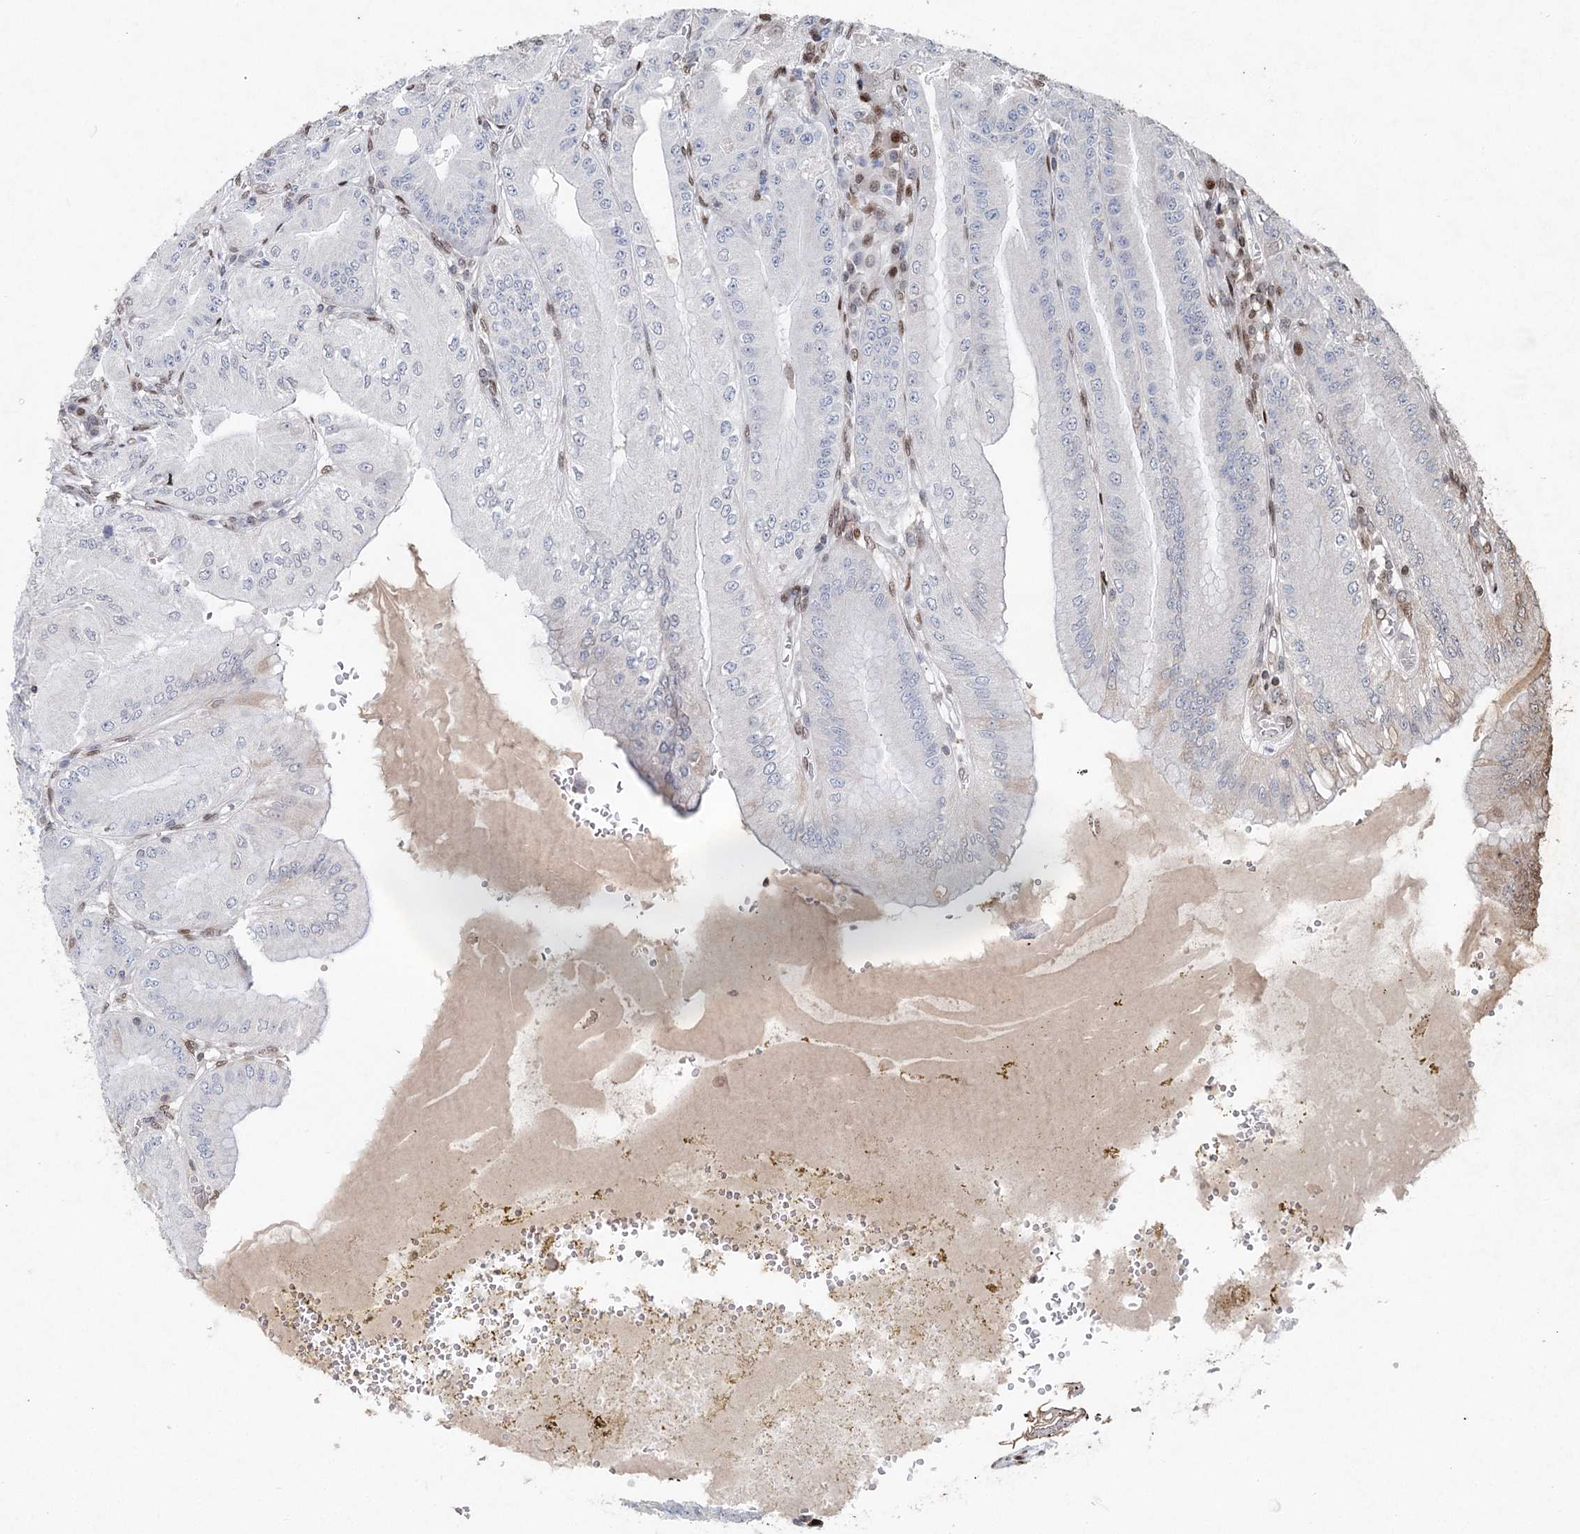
{"staining": {"intensity": "moderate", "quantity": "<25%", "location": "nuclear"}, "tissue": "stomach", "cell_type": "Glandular cells", "image_type": "normal", "snomed": [{"axis": "morphology", "description": "Normal tissue, NOS"}, {"axis": "topography", "description": "Stomach, upper"}, {"axis": "topography", "description": "Stomach, lower"}], "caption": "Immunohistochemical staining of benign stomach shows <25% levels of moderate nuclear protein expression in about <25% of glandular cells. The staining was performed using DAB (3,3'-diaminobenzidine), with brown indicating positive protein expression. Nuclei are stained blue with hematoxylin.", "gene": "FRMD4A", "patient": {"sex": "male", "age": 71}}